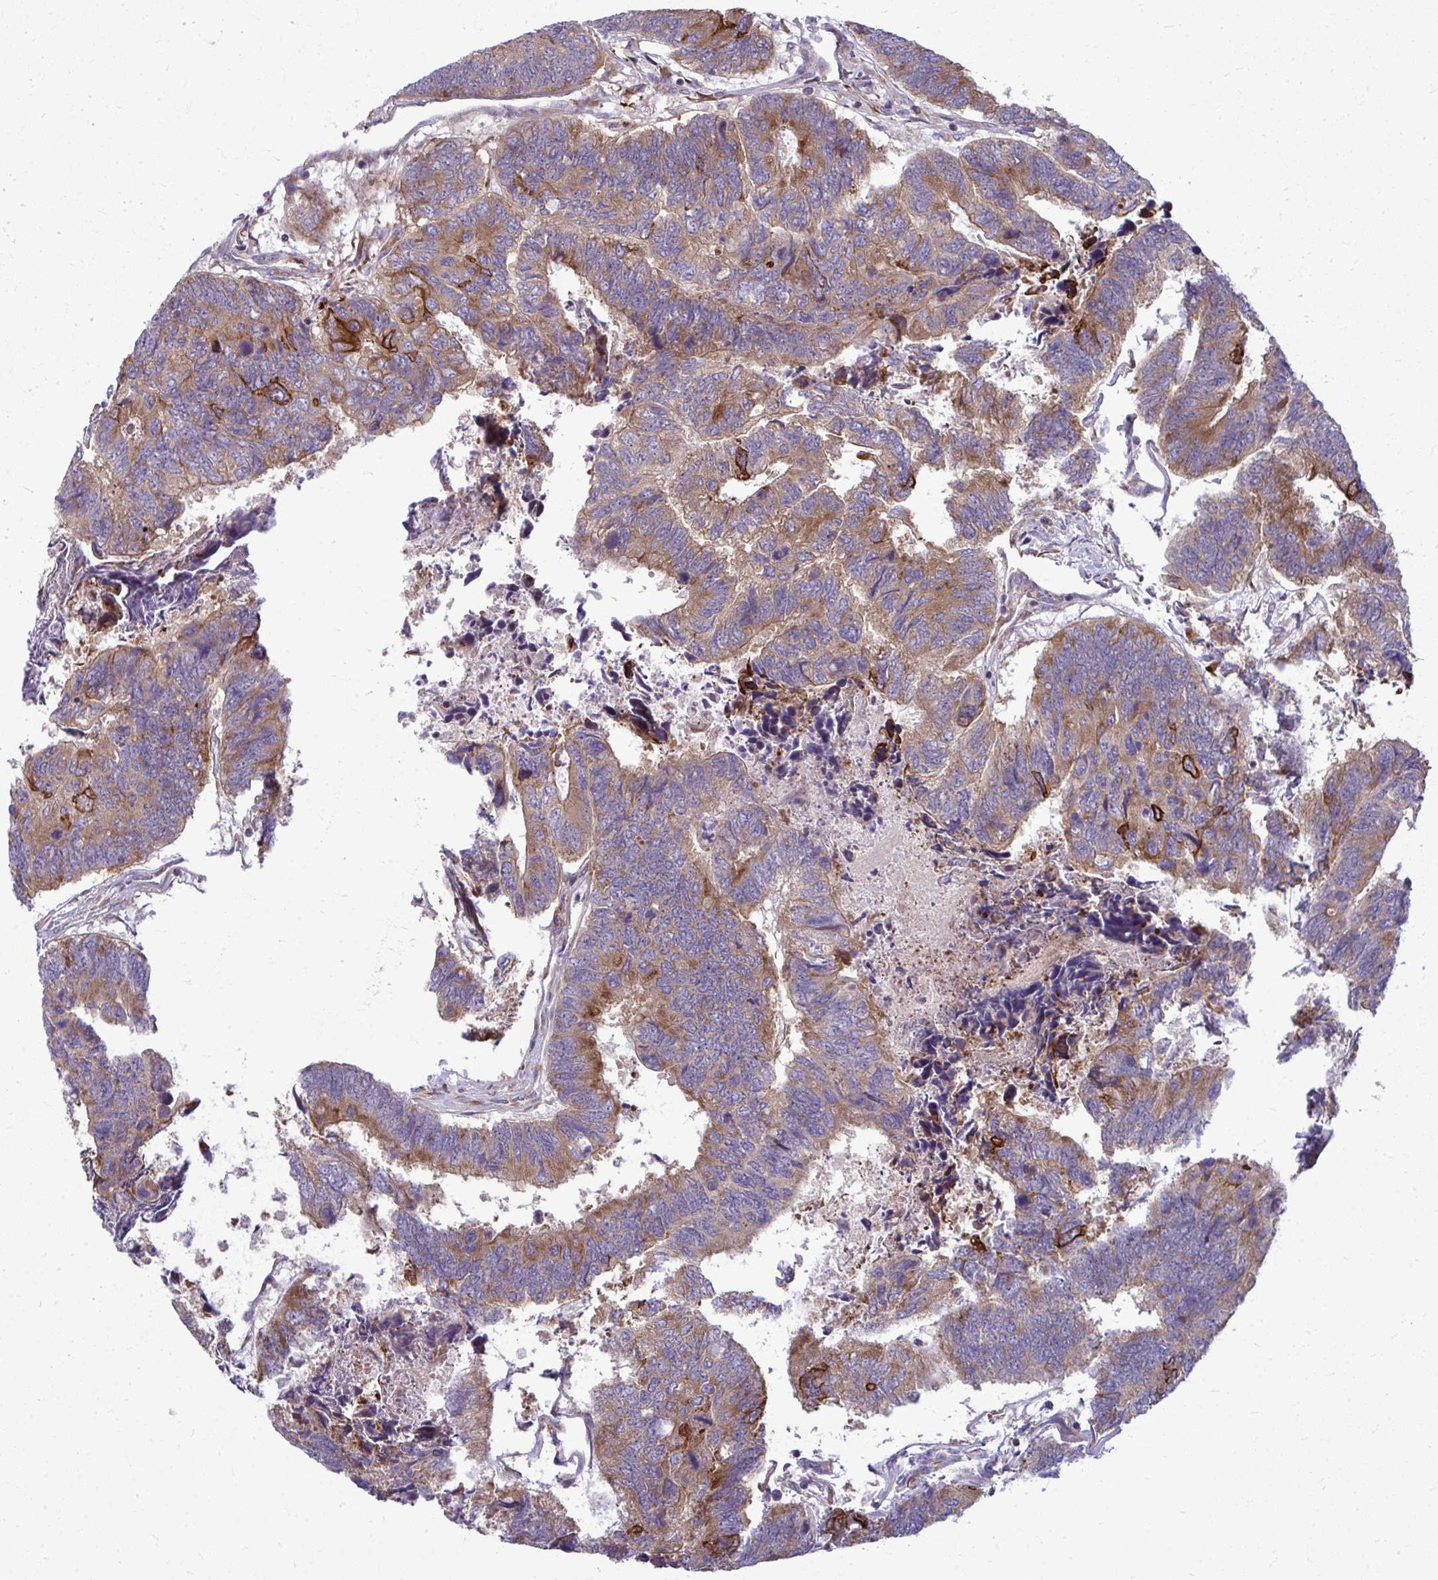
{"staining": {"intensity": "moderate", "quantity": ">75%", "location": "cytoplasmic/membranous"}, "tissue": "colorectal cancer", "cell_type": "Tumor cells", "image_type": "cancer", "snomed": [{"axis": "morphology", "description": "Adenocarcinoma, NOS"}, {"axis": "topography", "description": "Colon"}], "caption": "The micrograph demonstrates staining of colorectal adenocarcinoma, revealing moderate cytoplasmic/membranous protein staining (brown color) within tumor cells.", "gene": "GFPT2", "patient": {"sex": "female", "age": 67}}